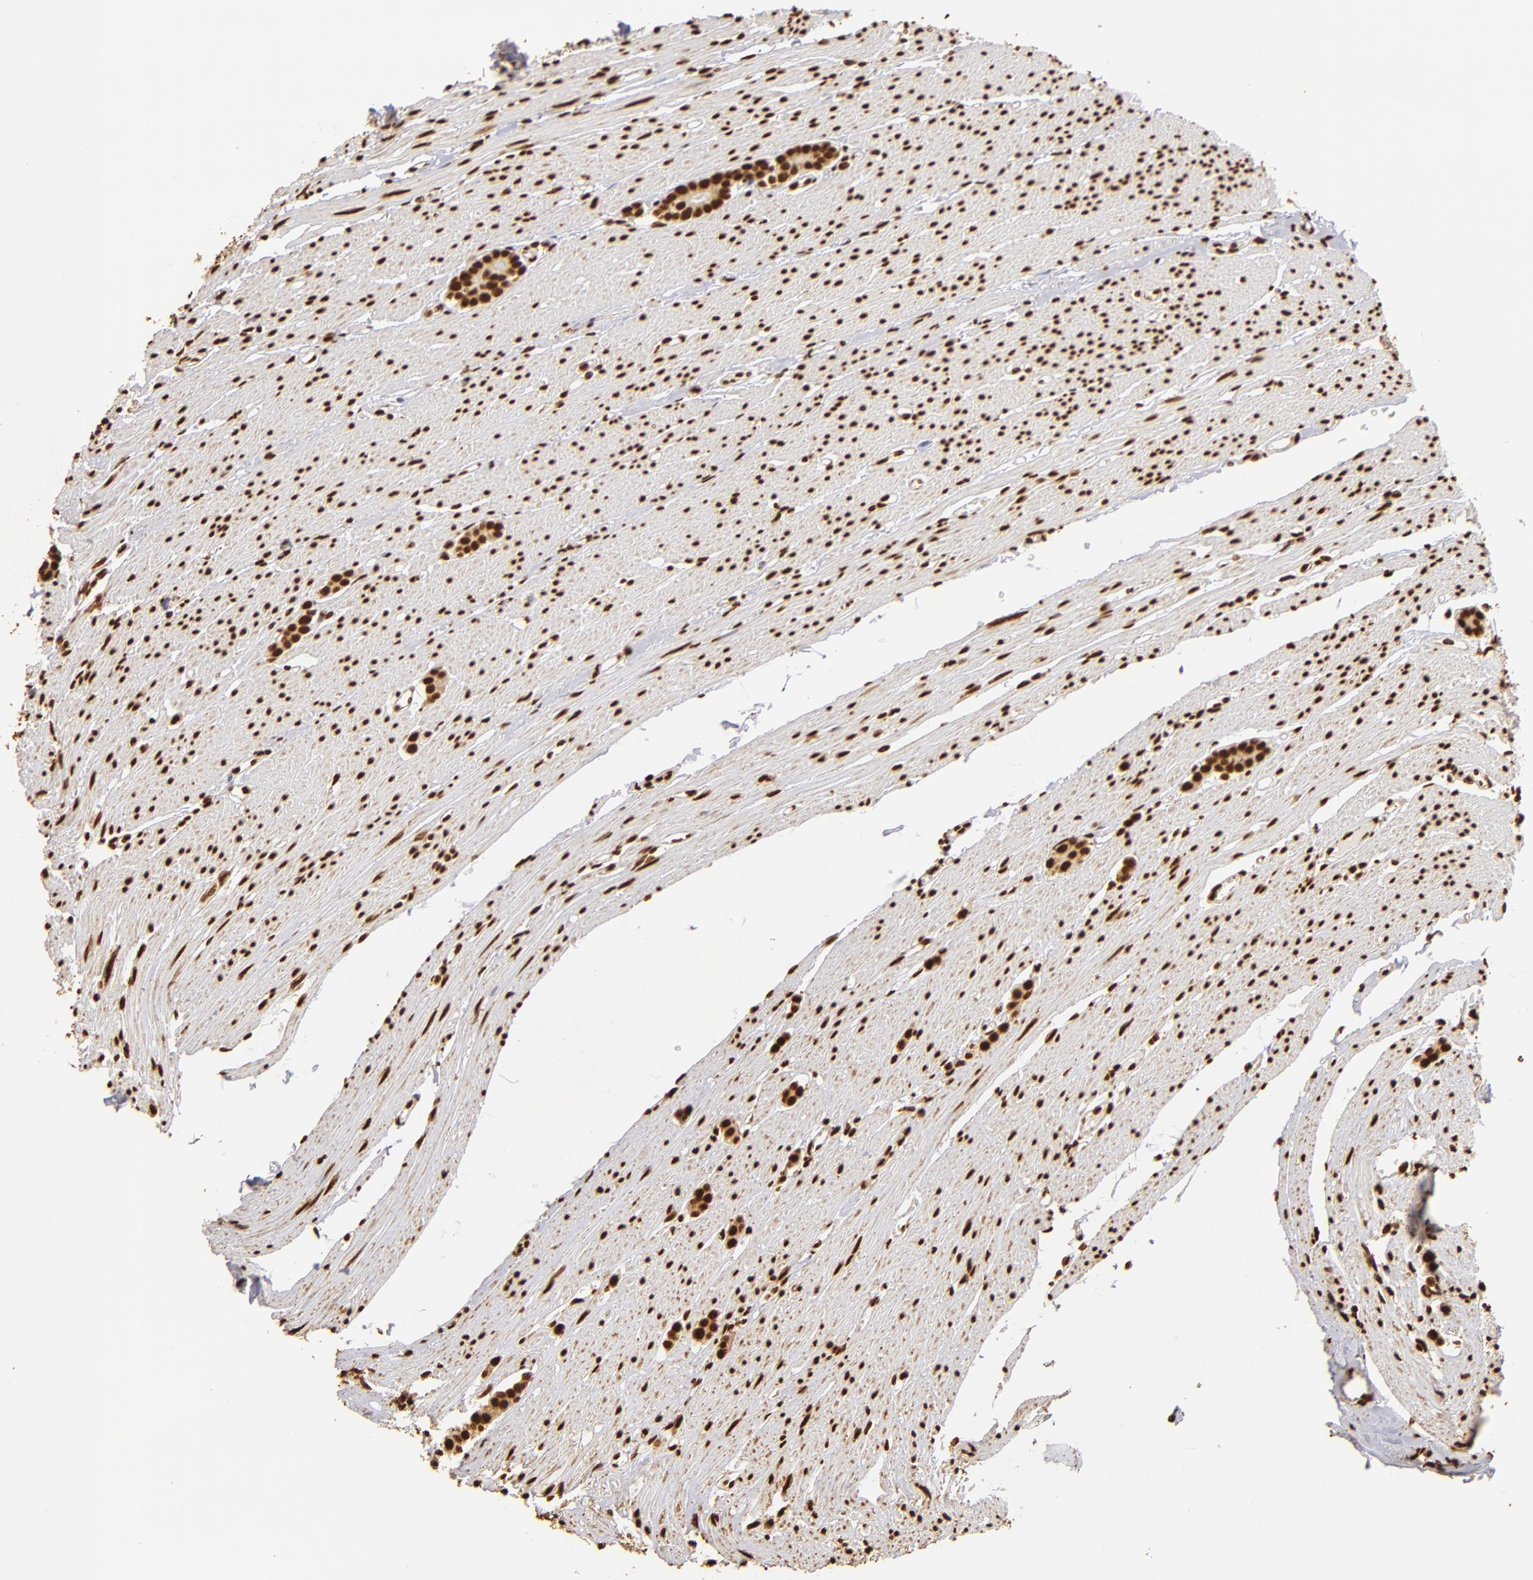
{"staining": {"intensity": "strong", "quantity": ">75%", "location": "nuclear"}, "tissue": "carcinoid", "cell_type": "Tumor cells", "image_type": "cancer", "snomed": [{"axis": "morphology", "description": "Carcinoid, malignant, NOS"}, {"axis": "topography", "description": "Small intestine"}], "caption": "Malignant carcinoid was stained to show a protein in brown. There is high levels of strong nuclear staining in approximately >75% of tumor cells.", "gene": "ILF3", "patient": {"sex": "male", "age": 60}}